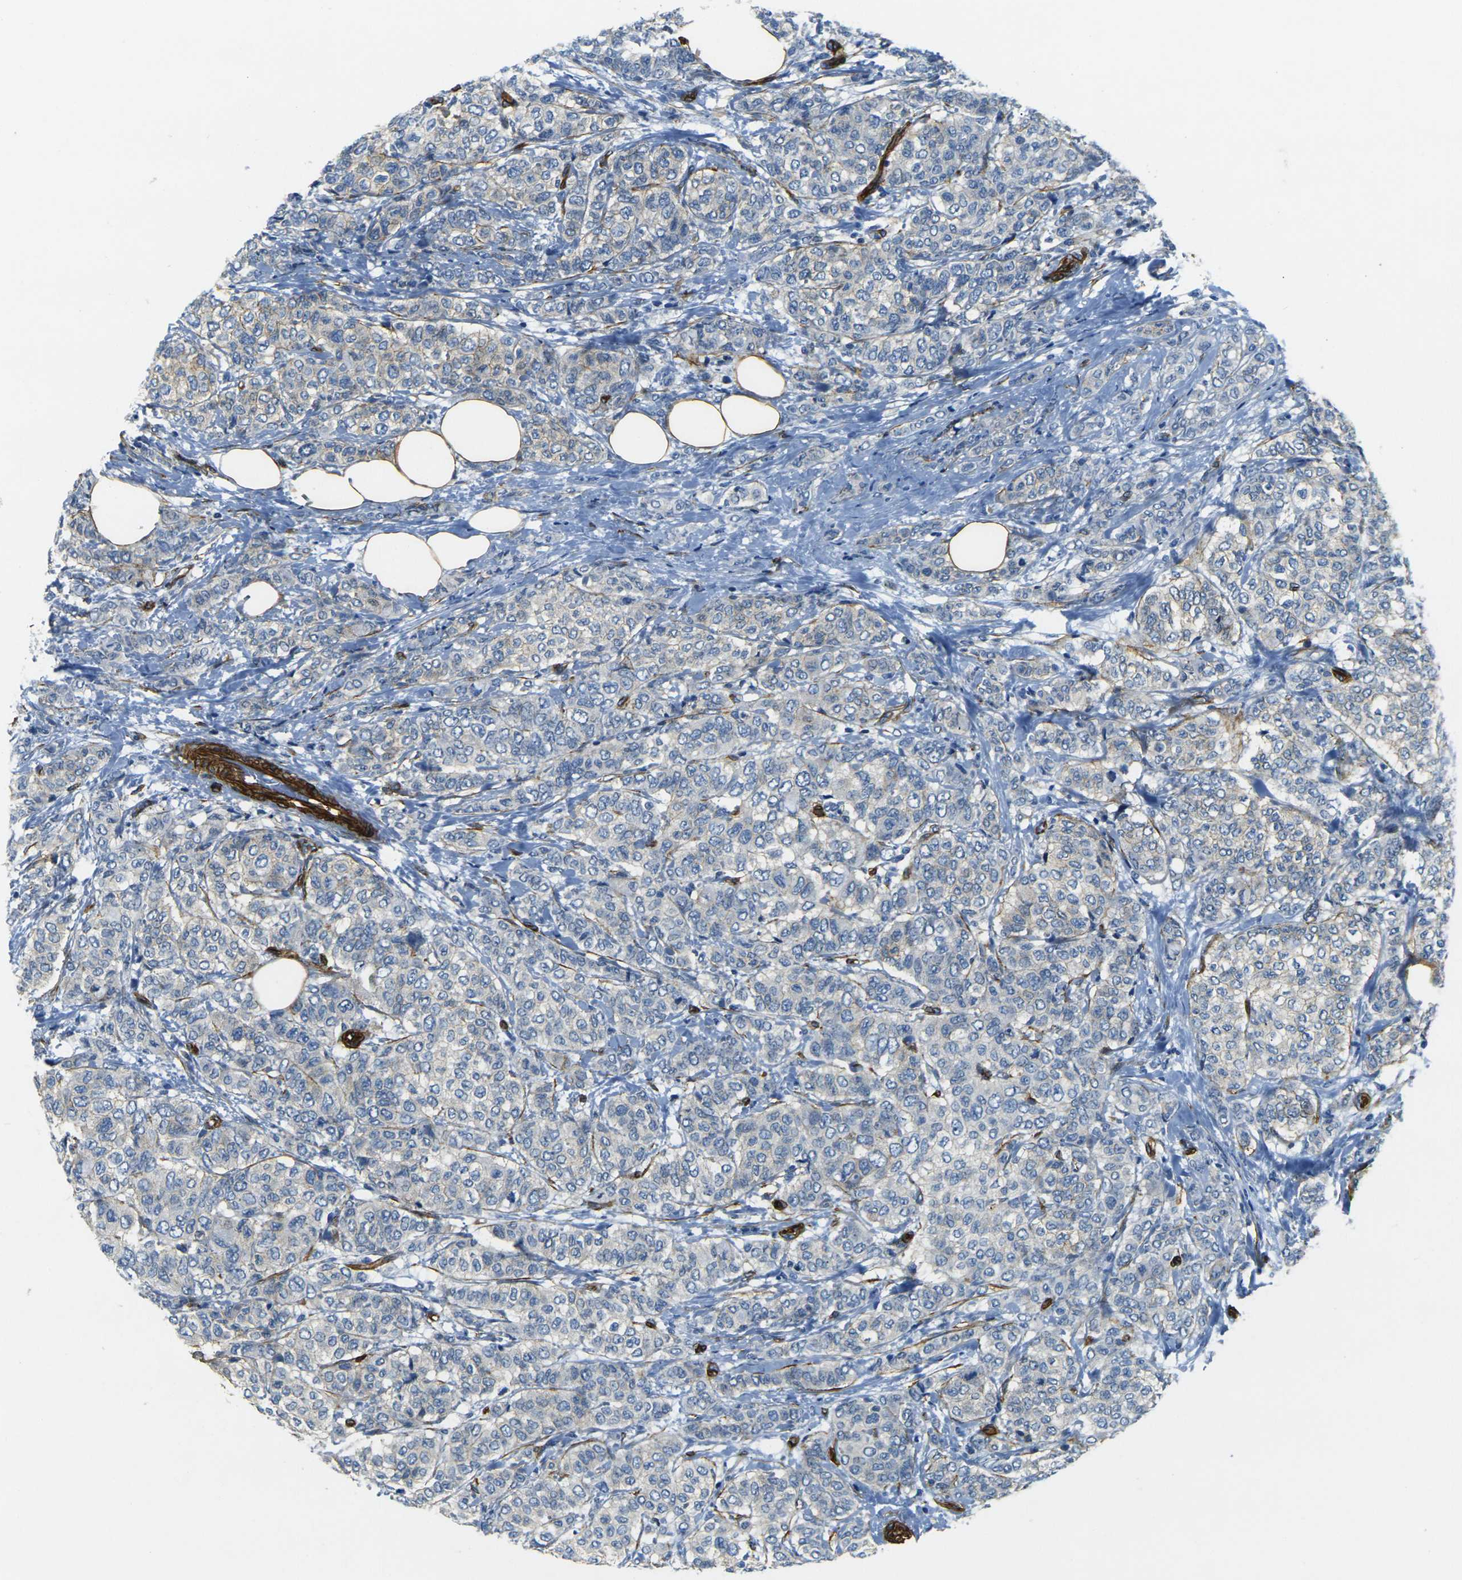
{"staining": {"intensity": "moderate", "quantity": "<25%", "location": "cytoplasmic/membranous"}, "tissue": "breast cancer", "cell_type": "Tumor cells", "image_type": "cancer", "snomed": [{"axis": "morphology", "description": "Lobular carcinoma"}, {"axis": "topography", "description": "Breast"}], "caption": "Tumor cells exhibit moderate cytoplasmic/membranous staining in about <25% of cells in breast cancer (lobular carcinoma).", "gene": "EPHA7", "patient": {"sex": "female", "age": 60}}